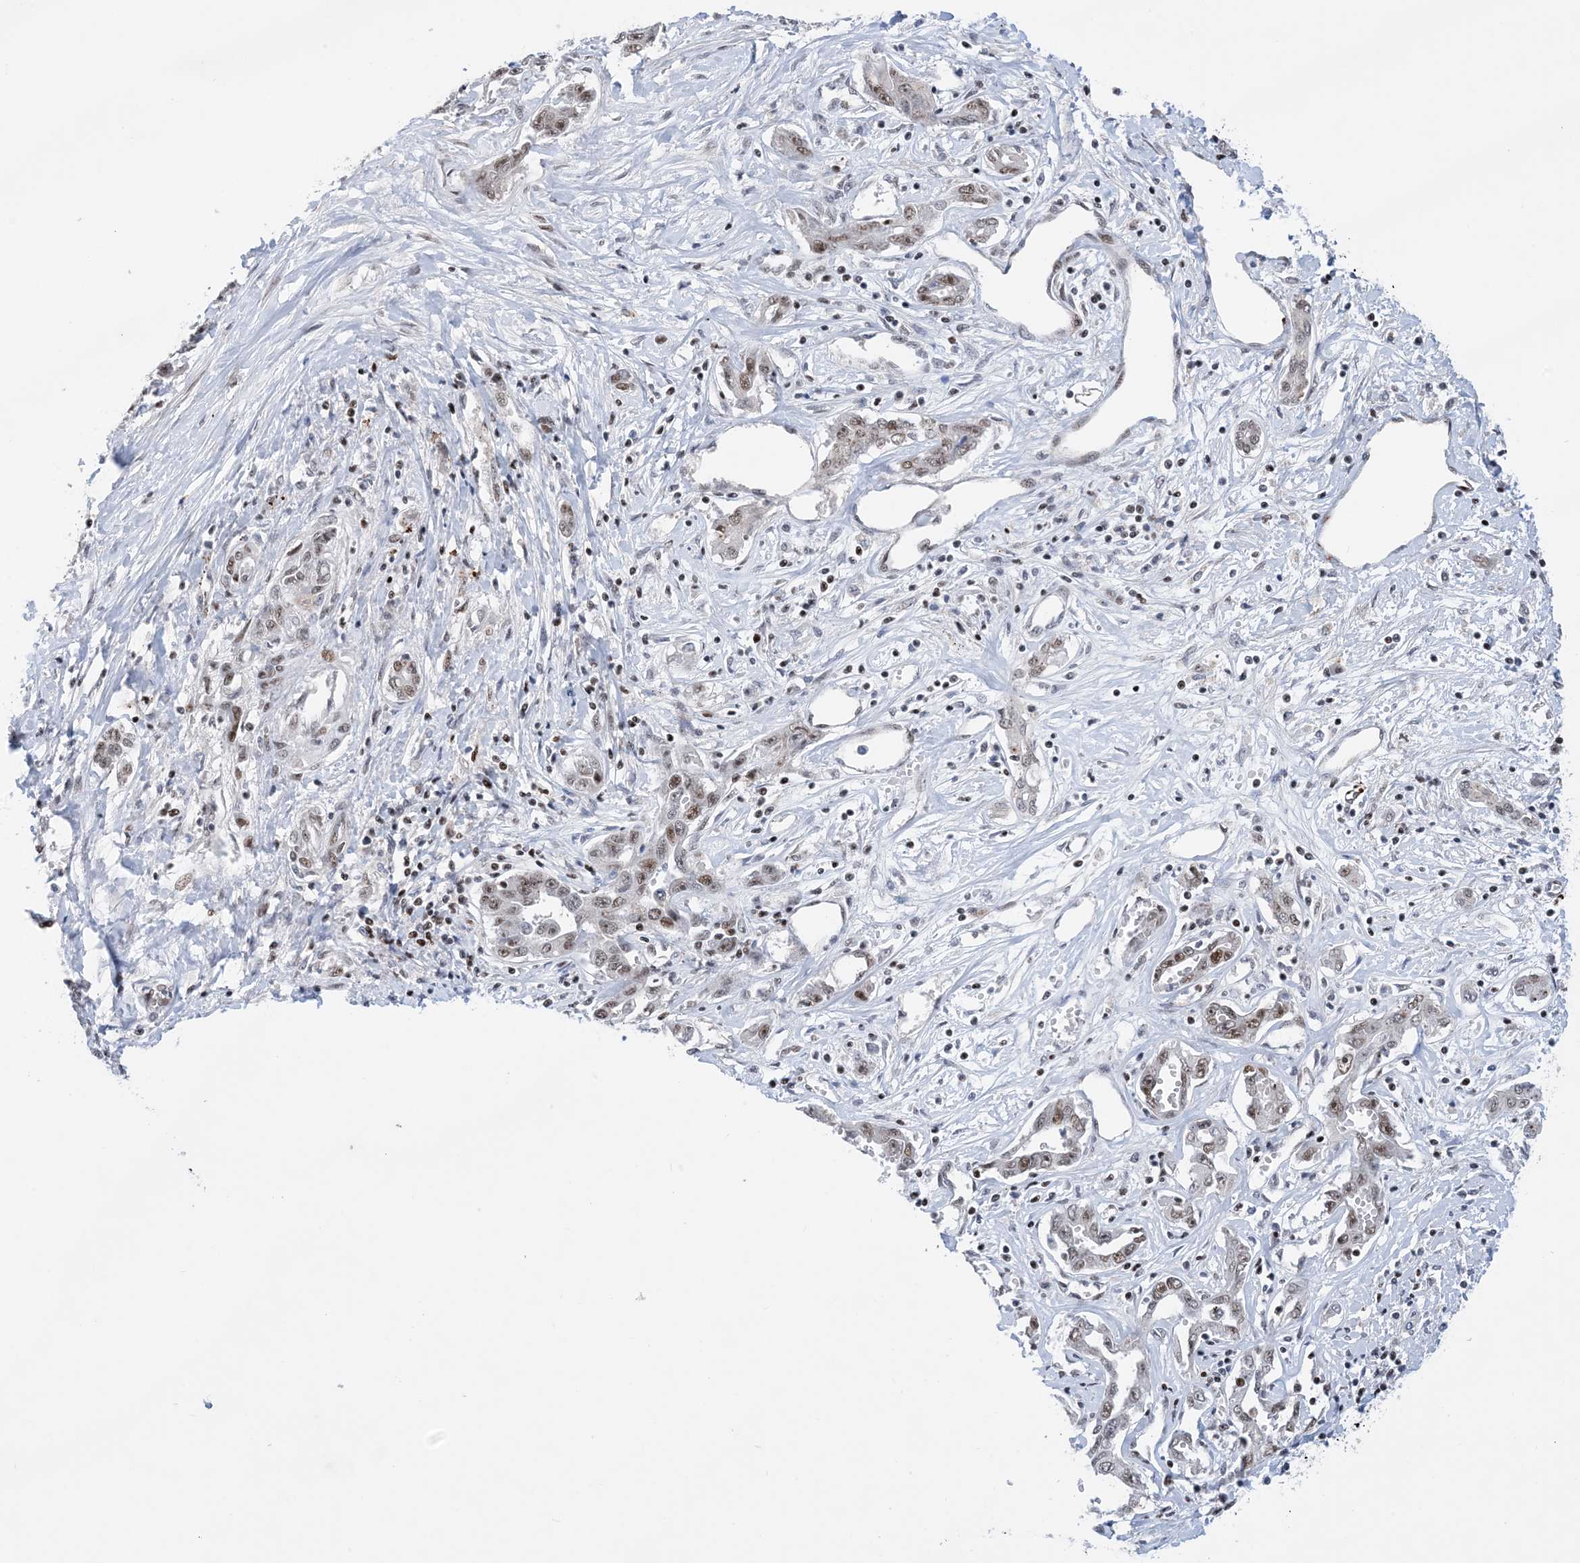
{"staining": {"intensity": "moderate", "quantity": ">75%", "location": "nuclear"}, "tissue": "liver cancer", "cell_type": "Tumor cells", "image_type": "cancer", "snomed": [{"axis": "morphology", "description": "Cholangiocarcinoma"}, {"axis": "topography", "description": "Liver"}], "caption": "Immunohistochemistry (IHC) photomicrograph of human liver cancer (cholangiocarcinoma) stained for a protein (brown), which displays medium levels of moderate nuclear expression in approximately >75% of tumor cells.", "gene": "TSPYL1", "patient": {"sex": "male", "age": 59}}